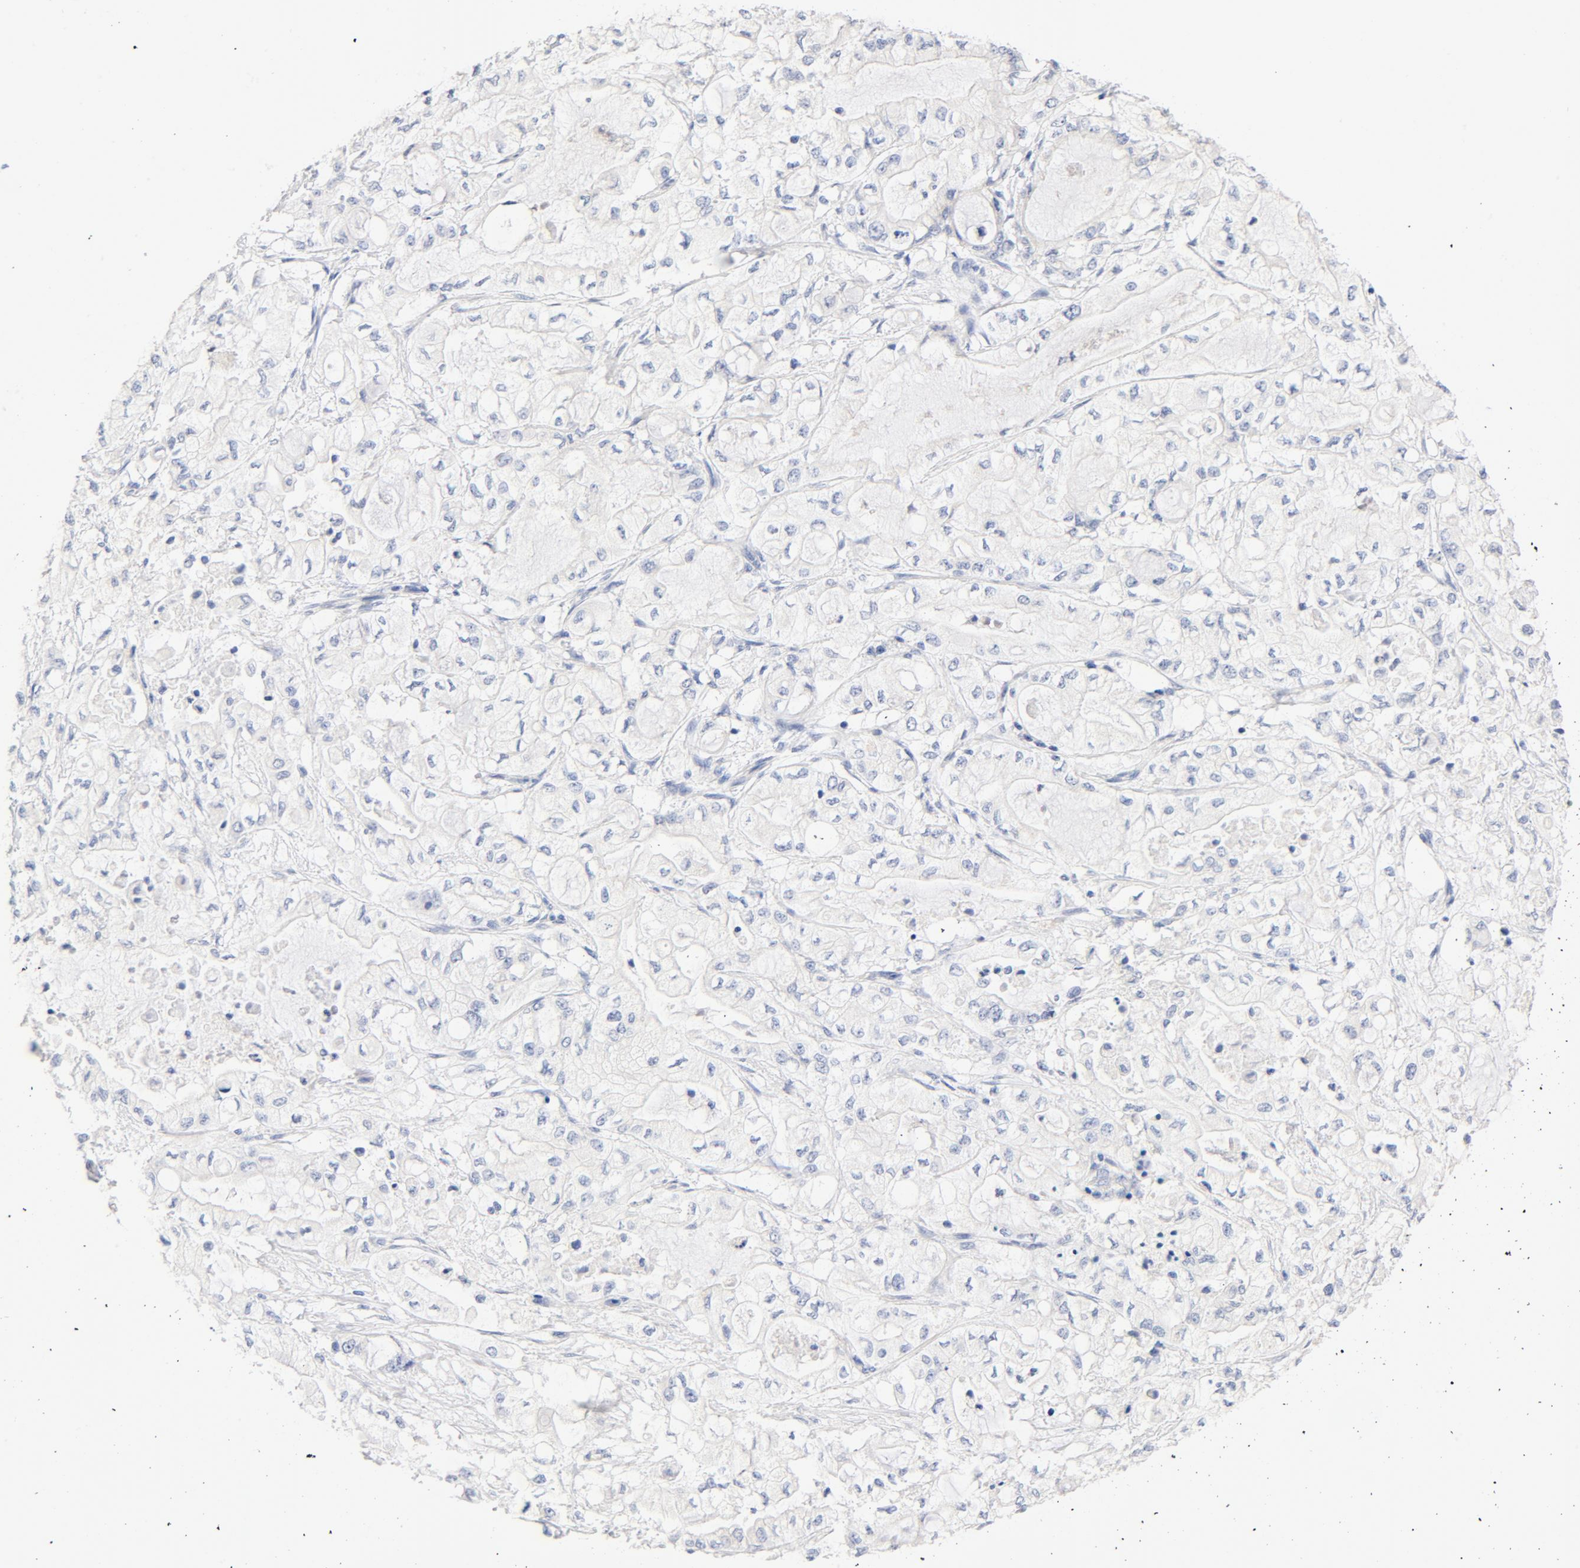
{"staining": {"intensity": "negative", "quantity": "none", "location": "none"}, "tissue": "pancreatic cancer", "cell_type": "Tumor cells", "image_type": "cancer", "snomed": [{"axis": "morphology", "description": "Adenocarcinoma, NOS"}, {"axis": "topography", "description": "Pancreas"}], "caption": "High power microscopy photomicrograph of an IHC image of adenocarcinoma (pancreatic), revealing no significant staining in tumor cells.", "gene": "HOMER1", "patient": {"sex": "male", "age": 79}}